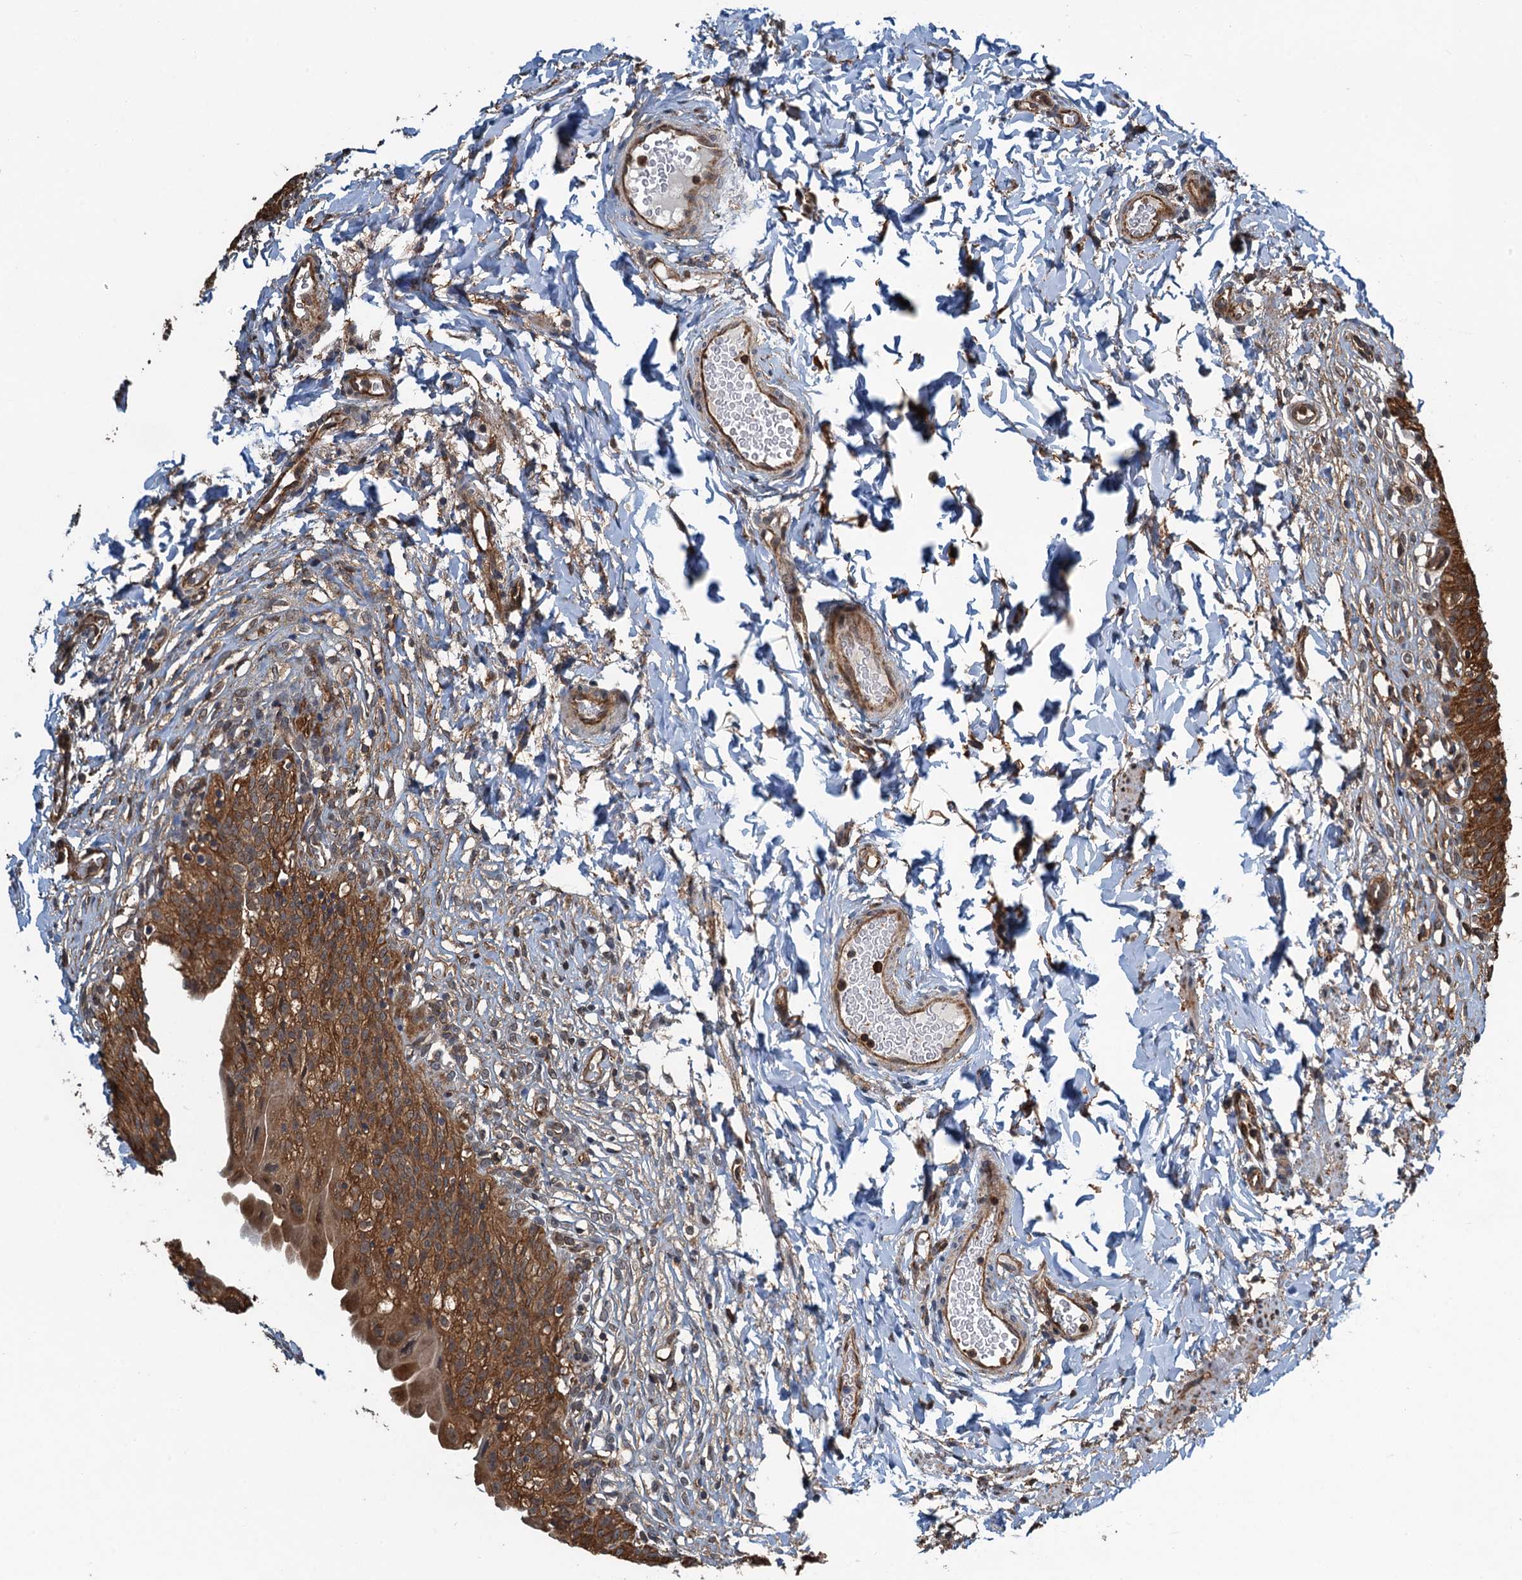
{"staining": {"intensity": "strong", "quantity": ">75%", "location": "cytoplasmic/membranous"}, "tissue": "urinary bladder", "cell_type": "Urothelial cells", "image_type": "normal", "snomed": [{"axis": "morphology", "description": "Normal tissue, NOS"}, {"axis": "topography", "description": "Urinary bladder"}], "caption": "About >75% of urothelial cells in unremarkable human urinary bladder exhibit strong cytoplasmic/membranous protein positivity as visualized by brown immunohistochemical staining.", "gene": "WHAMM", "patient": {"sex": "male", "age": 55}}